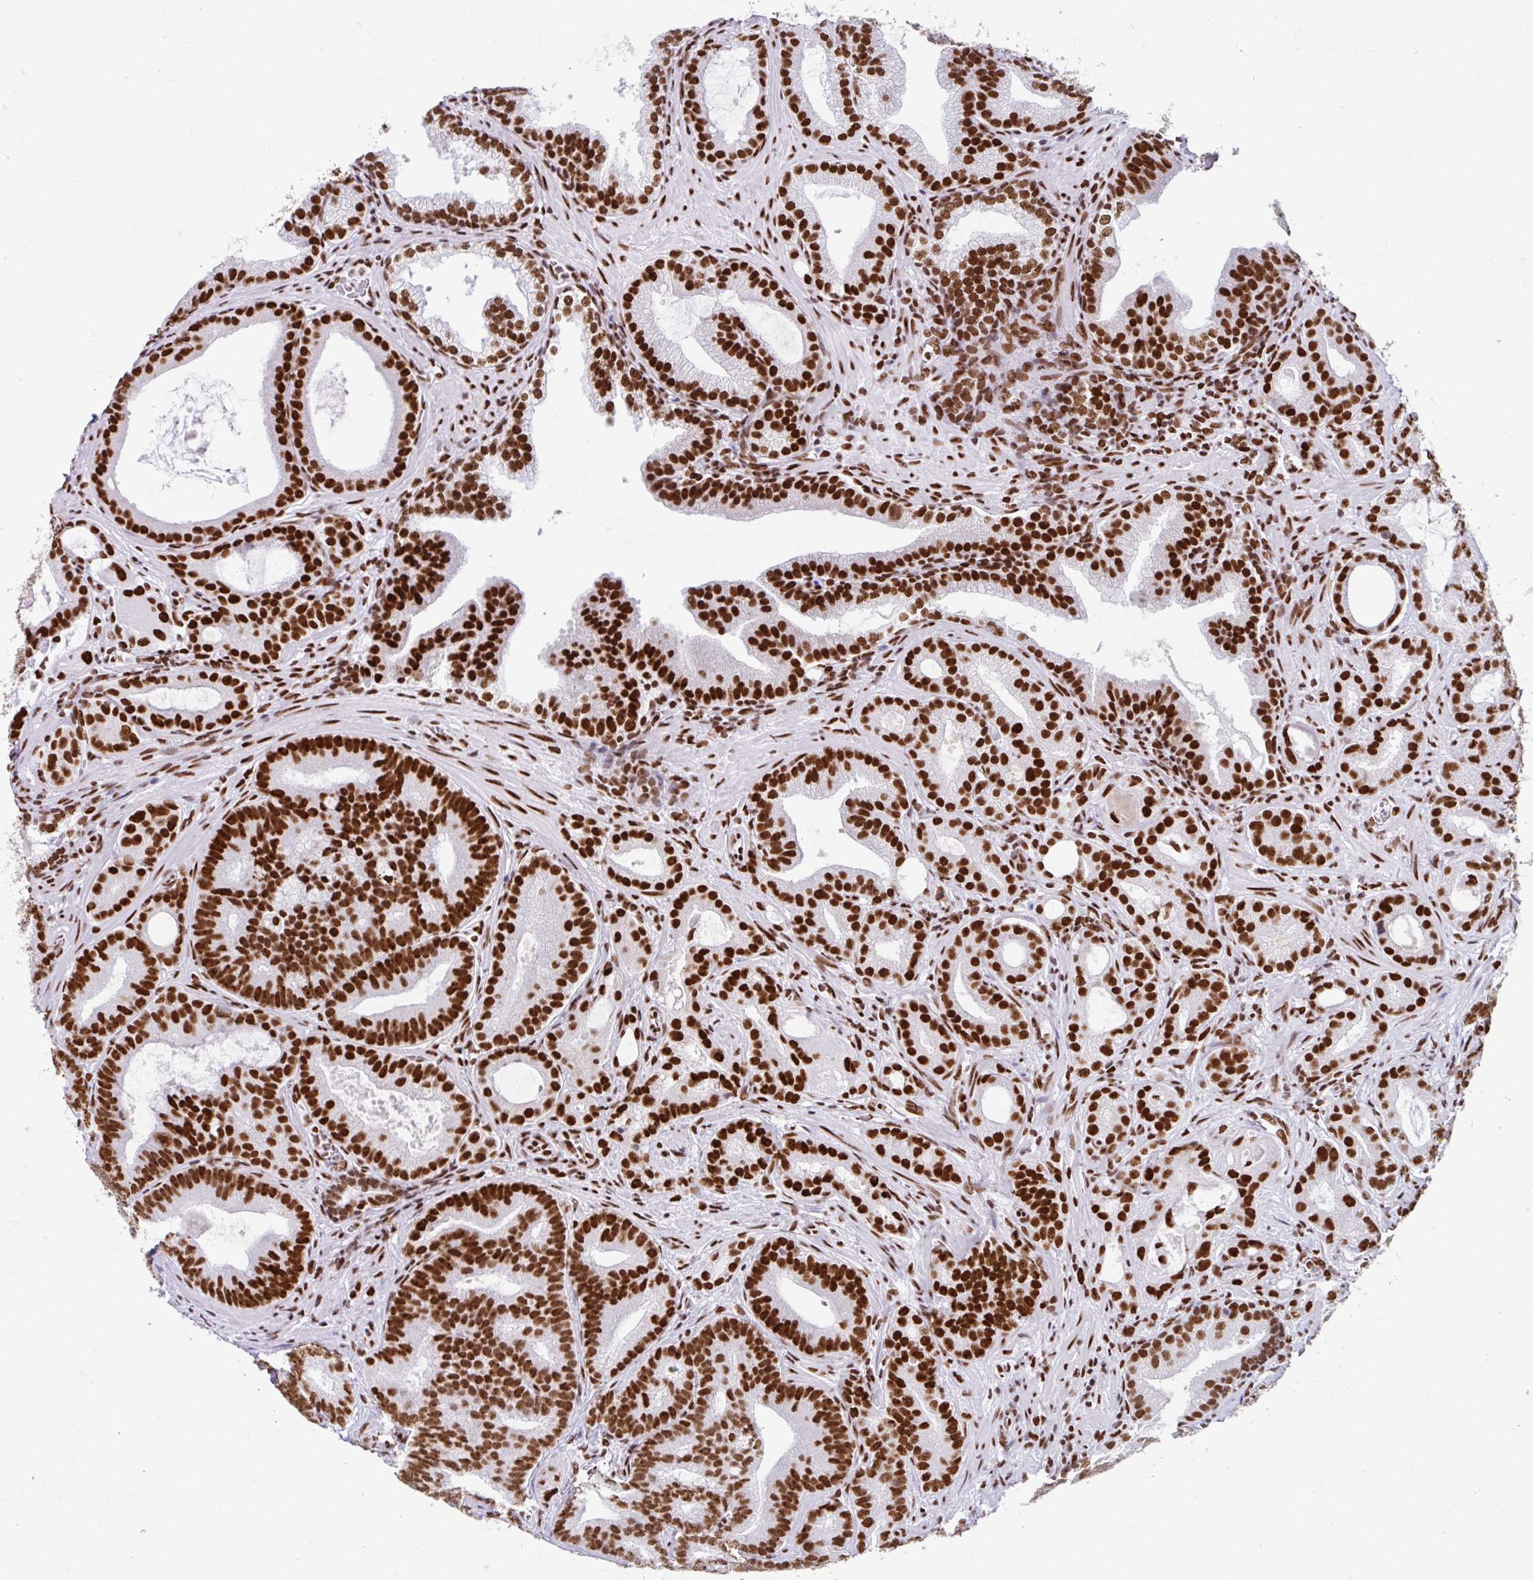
{"staining": {"intensity": "strong", "quantity": ">75%", "location": "nuclear"}, "tissue": "prostate cancer", "cell_type": "Tumor cells", "image_type": "cancer", "snomed": [{"axis": "morphology", "description": "Adenocarcinoma, High grade"}, {"axis": "topography", "description": "Prostate"}], "caption": "This micrograph demonstrates immunohistochemistry (IHC) staining of human prostate cancer (high-grade adenocarcinoma), with high strong nuclear positivity in approximately >75% of tumor cells.", "gene": "KHDRBS1", "patient": {"sex": "male", "age": 65}}